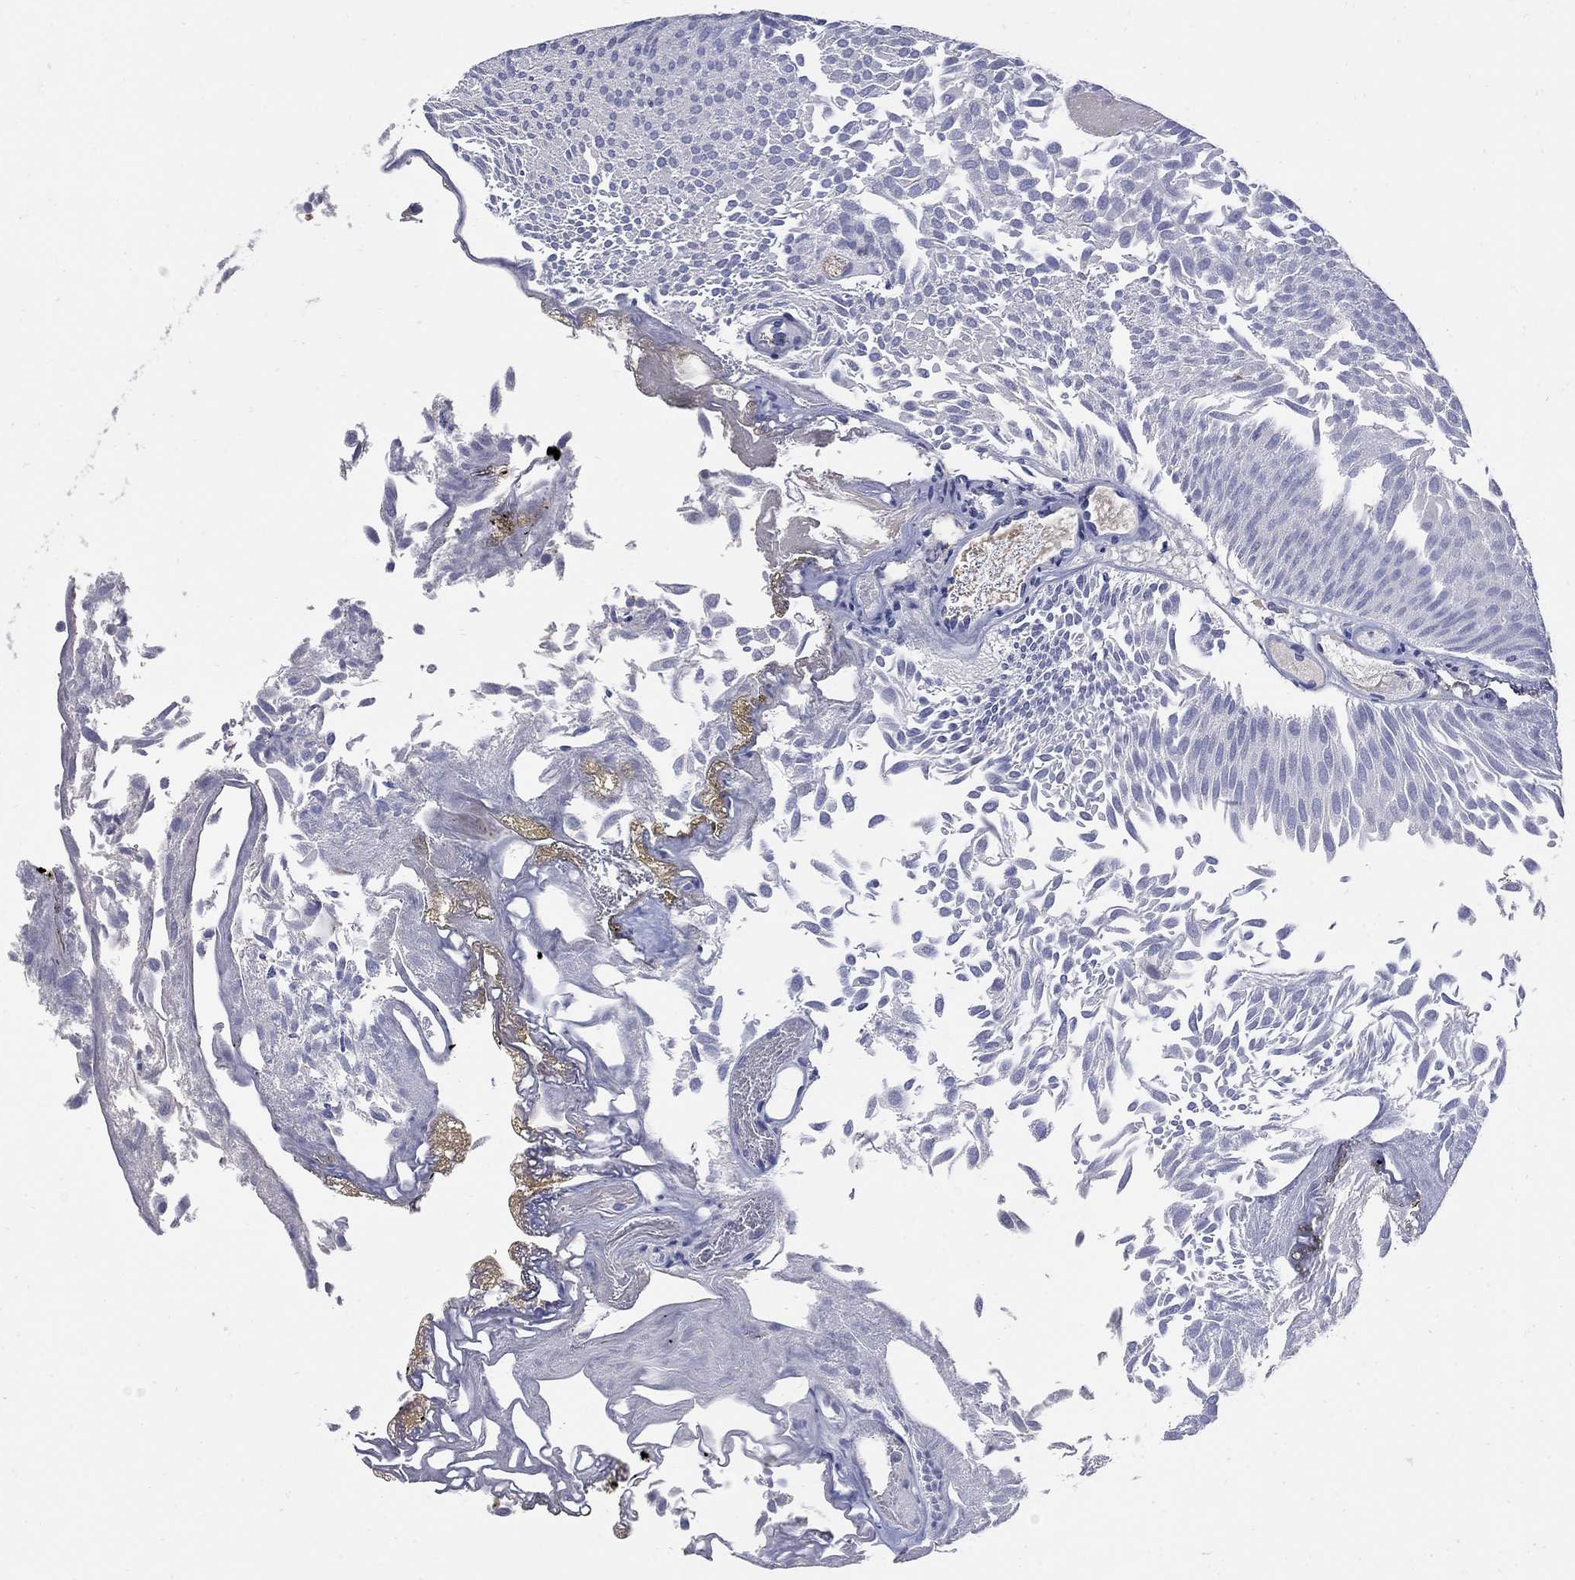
{"staining": {"intensity": "negative", "quantity": "none", "location": "none"}, "tissue": "urothelial cancer", "cell_type": "Tumor cells", "image_type": "cancer", "snomed": [{"axis": "morphology", "description": "Urothelial carcinoma, Low grade"}, {"axis": "topography", "description": "Urinary bladder"}], "caption": "A photomicrograph of human urothelial cancer is negative for staining in tumor cells. Brightfield microscopy of immunohistochemistry (IHC) stained with DAB (3,3'-diaminobenzidine) (brown) and hematoxylin (blue), captured at high magnification.", "gene": "CETN1", "patient": {"sex": "male", "age": 52}}